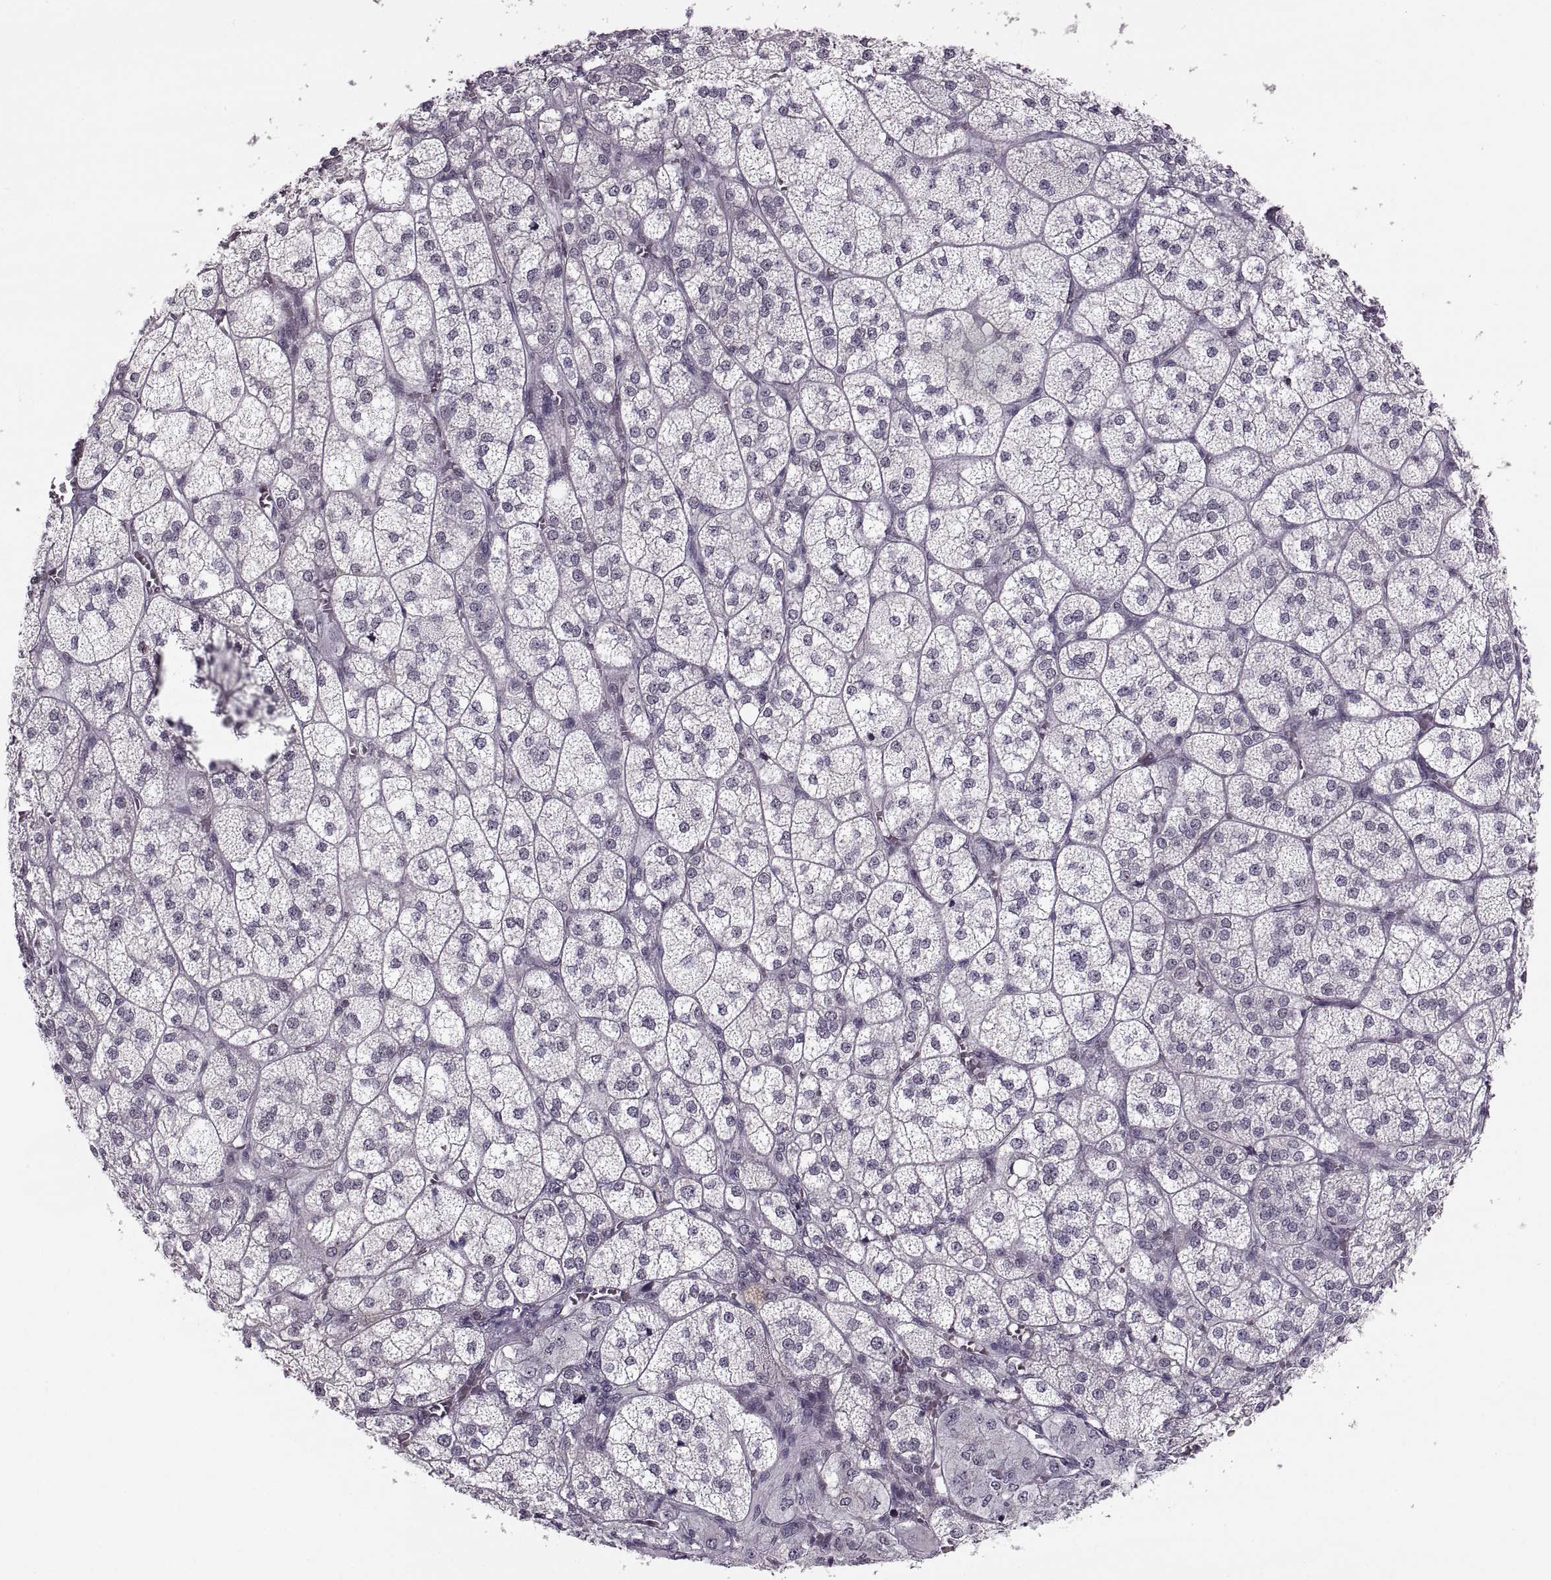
{"staining": {"intensity": "negative", "quantity": "none", "location": "none"}, "tissue": "adrenal gland", "cell_type": "Glandular cells", "image_type": "normal", "snomed": [{"axis": "morphology", "description": "Normal tissue, NOS"}, {"axis": "topography", "description": "Adrenal gland"}], "caption": "IHC micrograph of normal adrenal gland: adrenal gland stained with DAB (3,3'-diaminobenzidine) reveals no significant protein staining in glandular cells. The staining was performed using DAB to visualize the protein expression in brown, while the nuclei were stained in blue with hematoxylin (Magnification: 20x).", "gene": "LUZP2", "patient": {"sex": "female", "age": 60}}